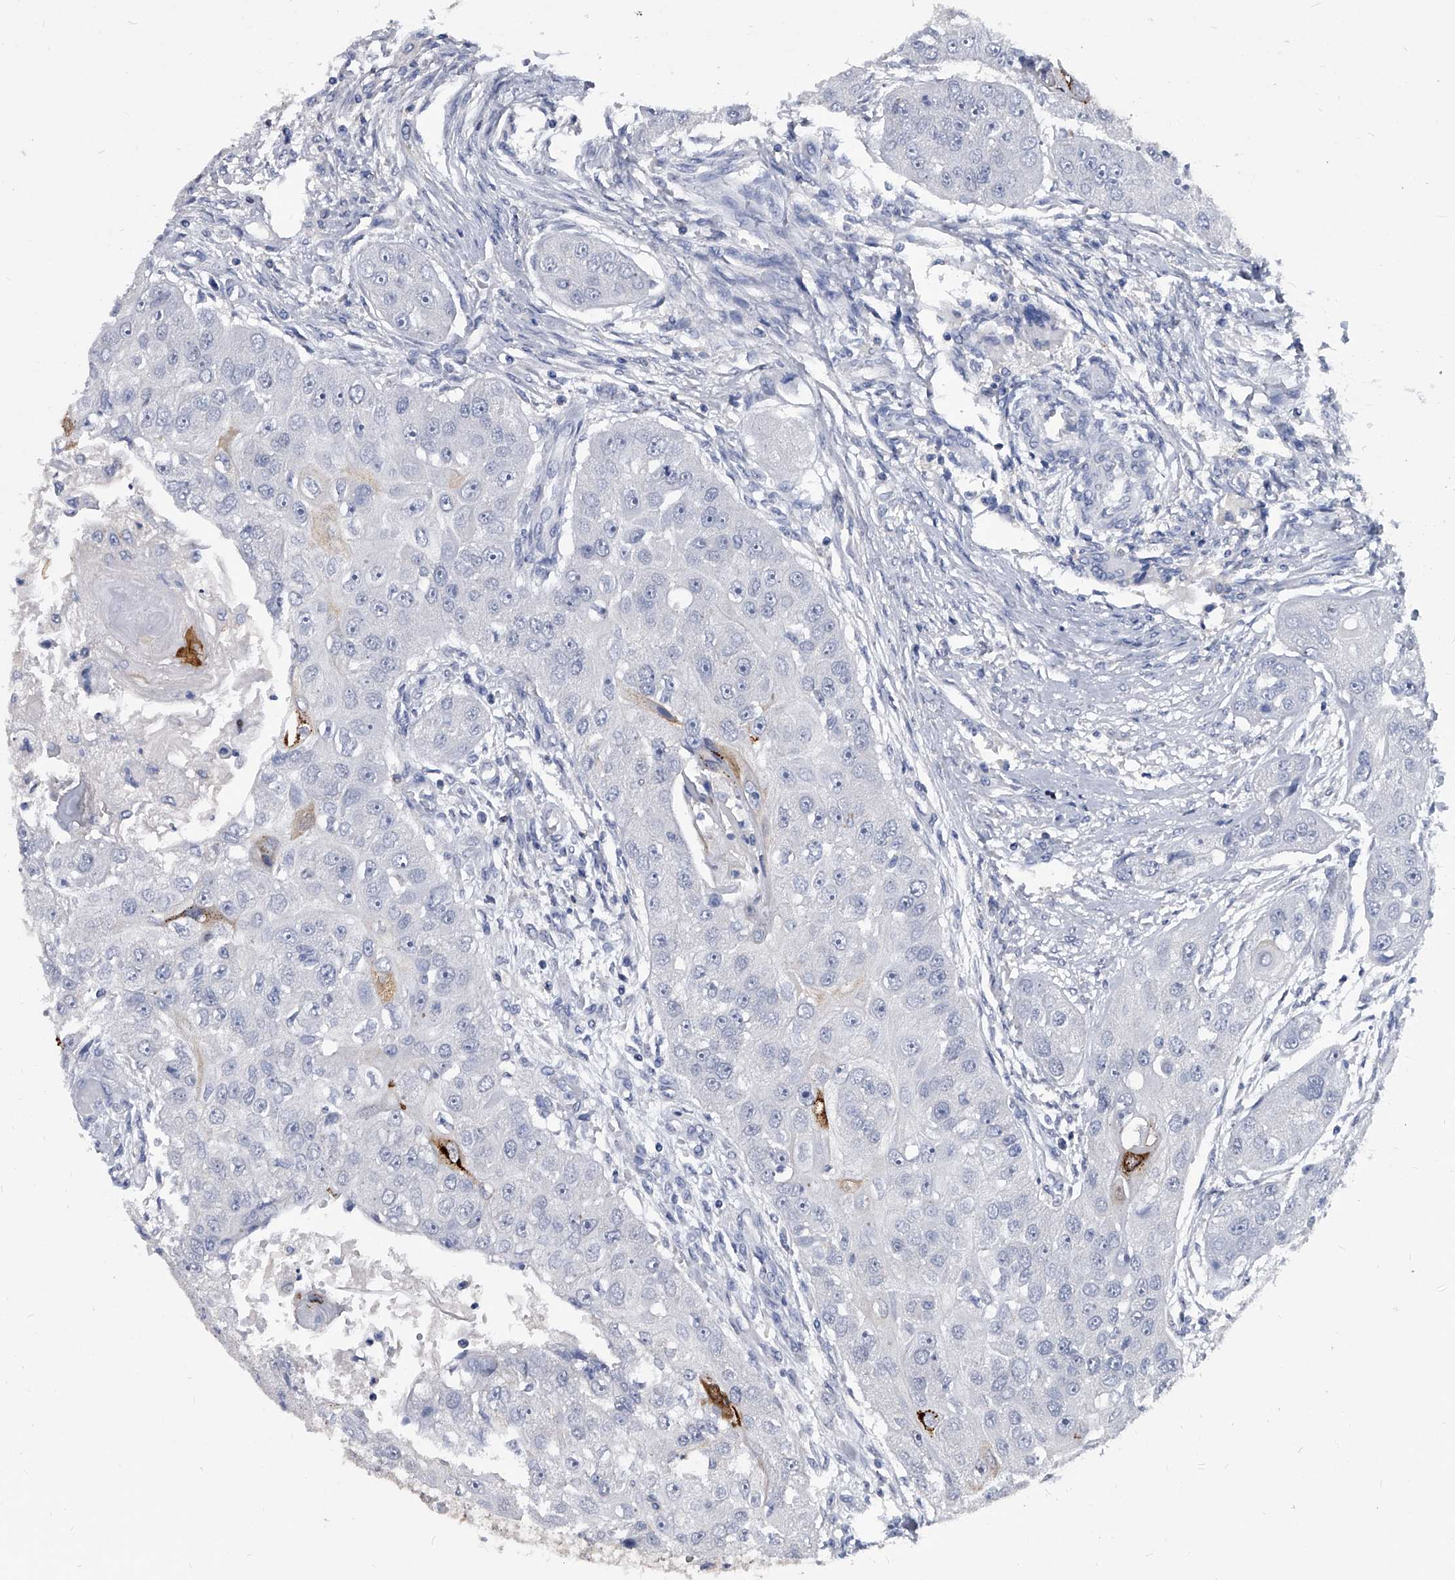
{"staining": {"intensity": "negative", "quantity": "none", "location": "none"}, "tissue": "head and neck cancer", "cell_type": "Tumor cells", "image_type": "cancer", "snomed": [{"axis": "morphology", "description": "Normal tissue, NOS"}, {"axis": "morphology", "description": "Squamous cell carcinoma, NOS"}, {"axis": "topography", "description": "Skeletal muscle"}, {"axis": "topography", "description": "Head-Neck"}], "caption": "This is an immunohistochemistry (IHC) micrograph of human head and neck squamous cell carcinoma. There is no positivity in tumor cells.", "gene": "BCAS1", "patient": {"sex": "male", "age": 51}}